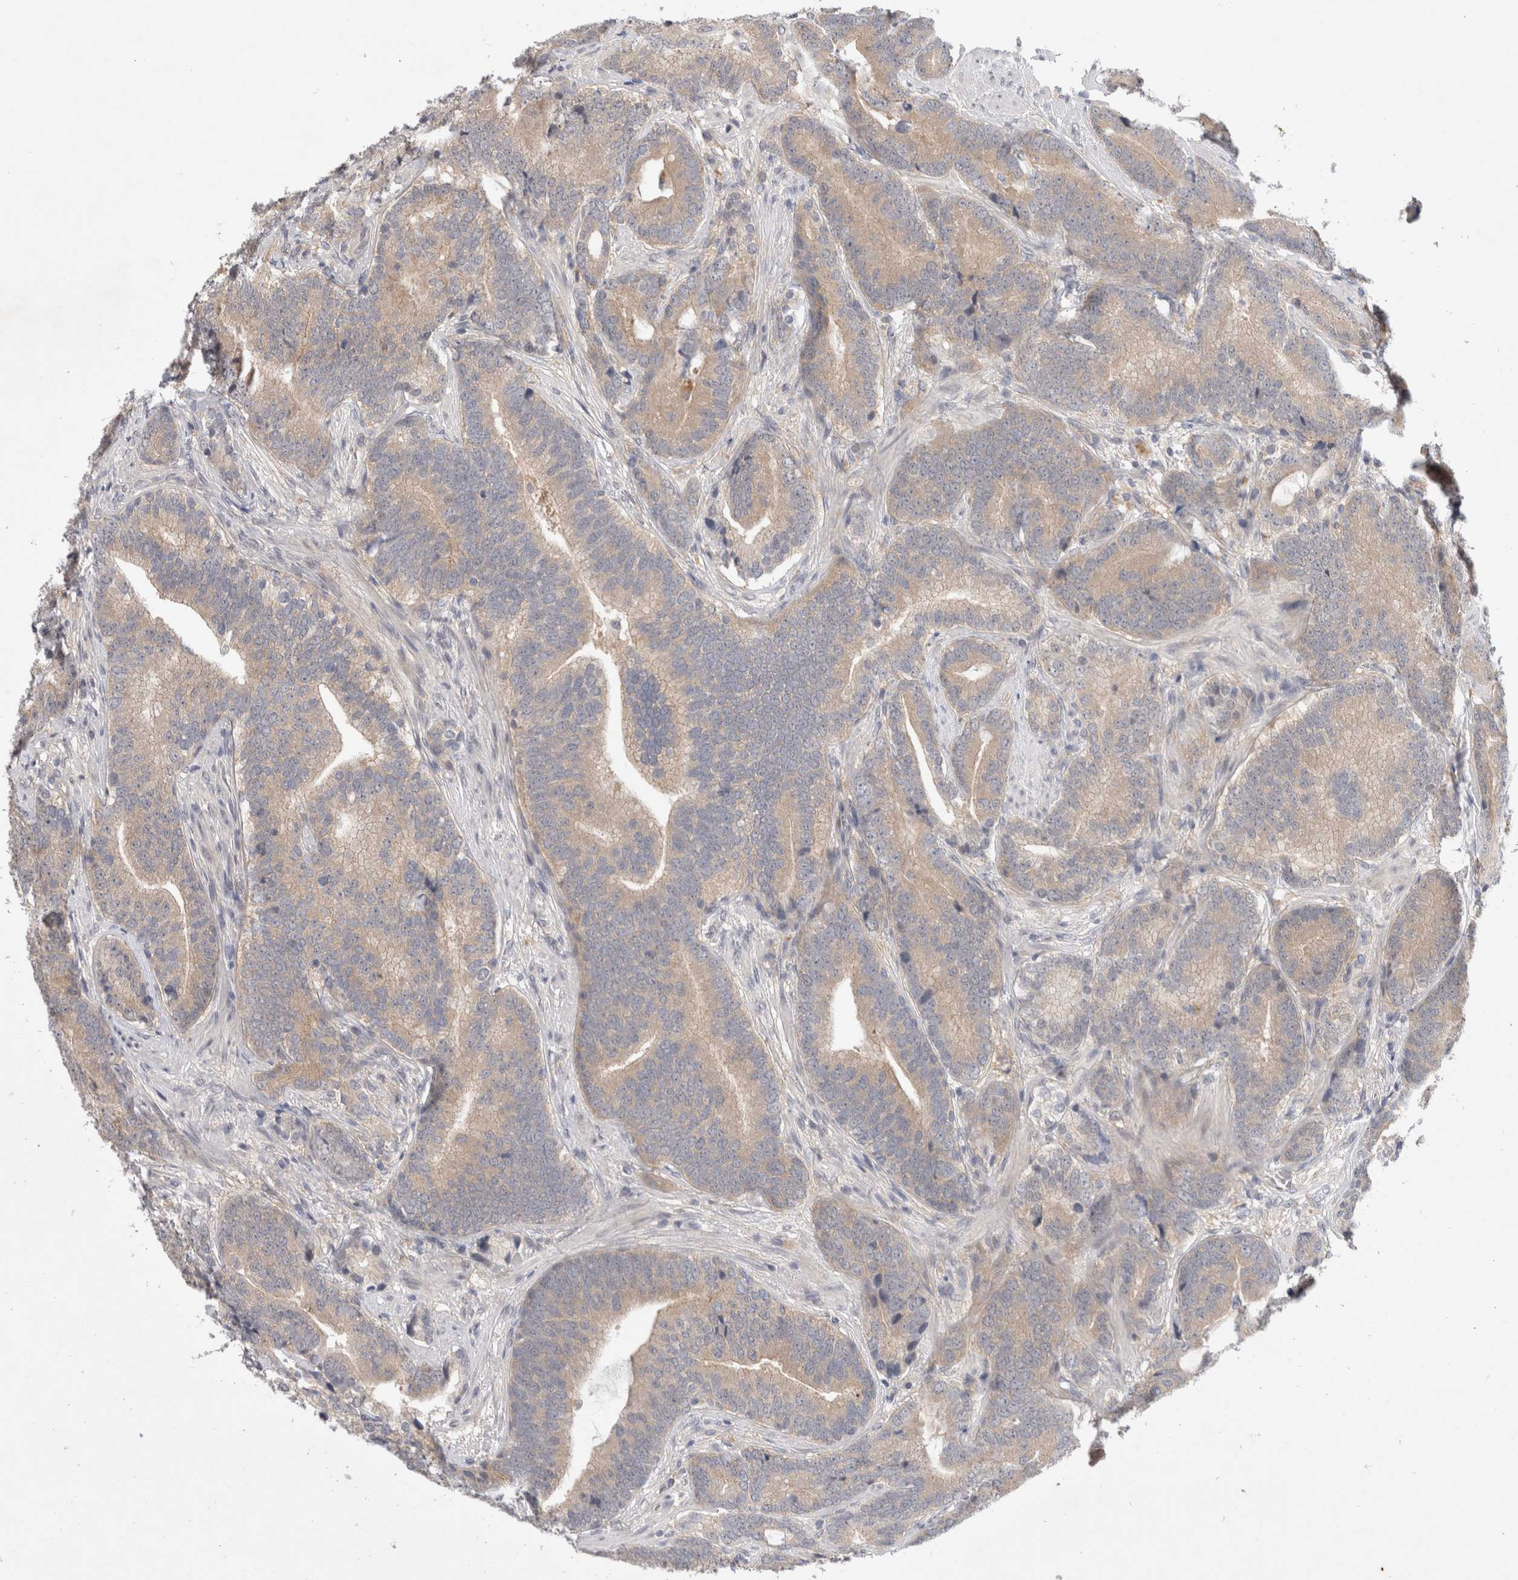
{"staining": {"intensity": "weak", "quantity": ">75%", "location": "cytoplasmic/membranous"}, "tissue": "prostate cancer", "cell_type": "Tumor cells", "image_type": "cancer", "snomed": [{"axis": "morphology", "description": "Adenocarcinoma, High grade"}, {"axis": "topography", "description": "Prostate"}], "caption": "Protein staining by IHC shows weak cytoplasmic/membranous expression in about >75% of tumor cells in adenocarcinoma (high-grade) (prostate).", "gene": "CERS3", "patient": {"sex": "male", "age": 55}}